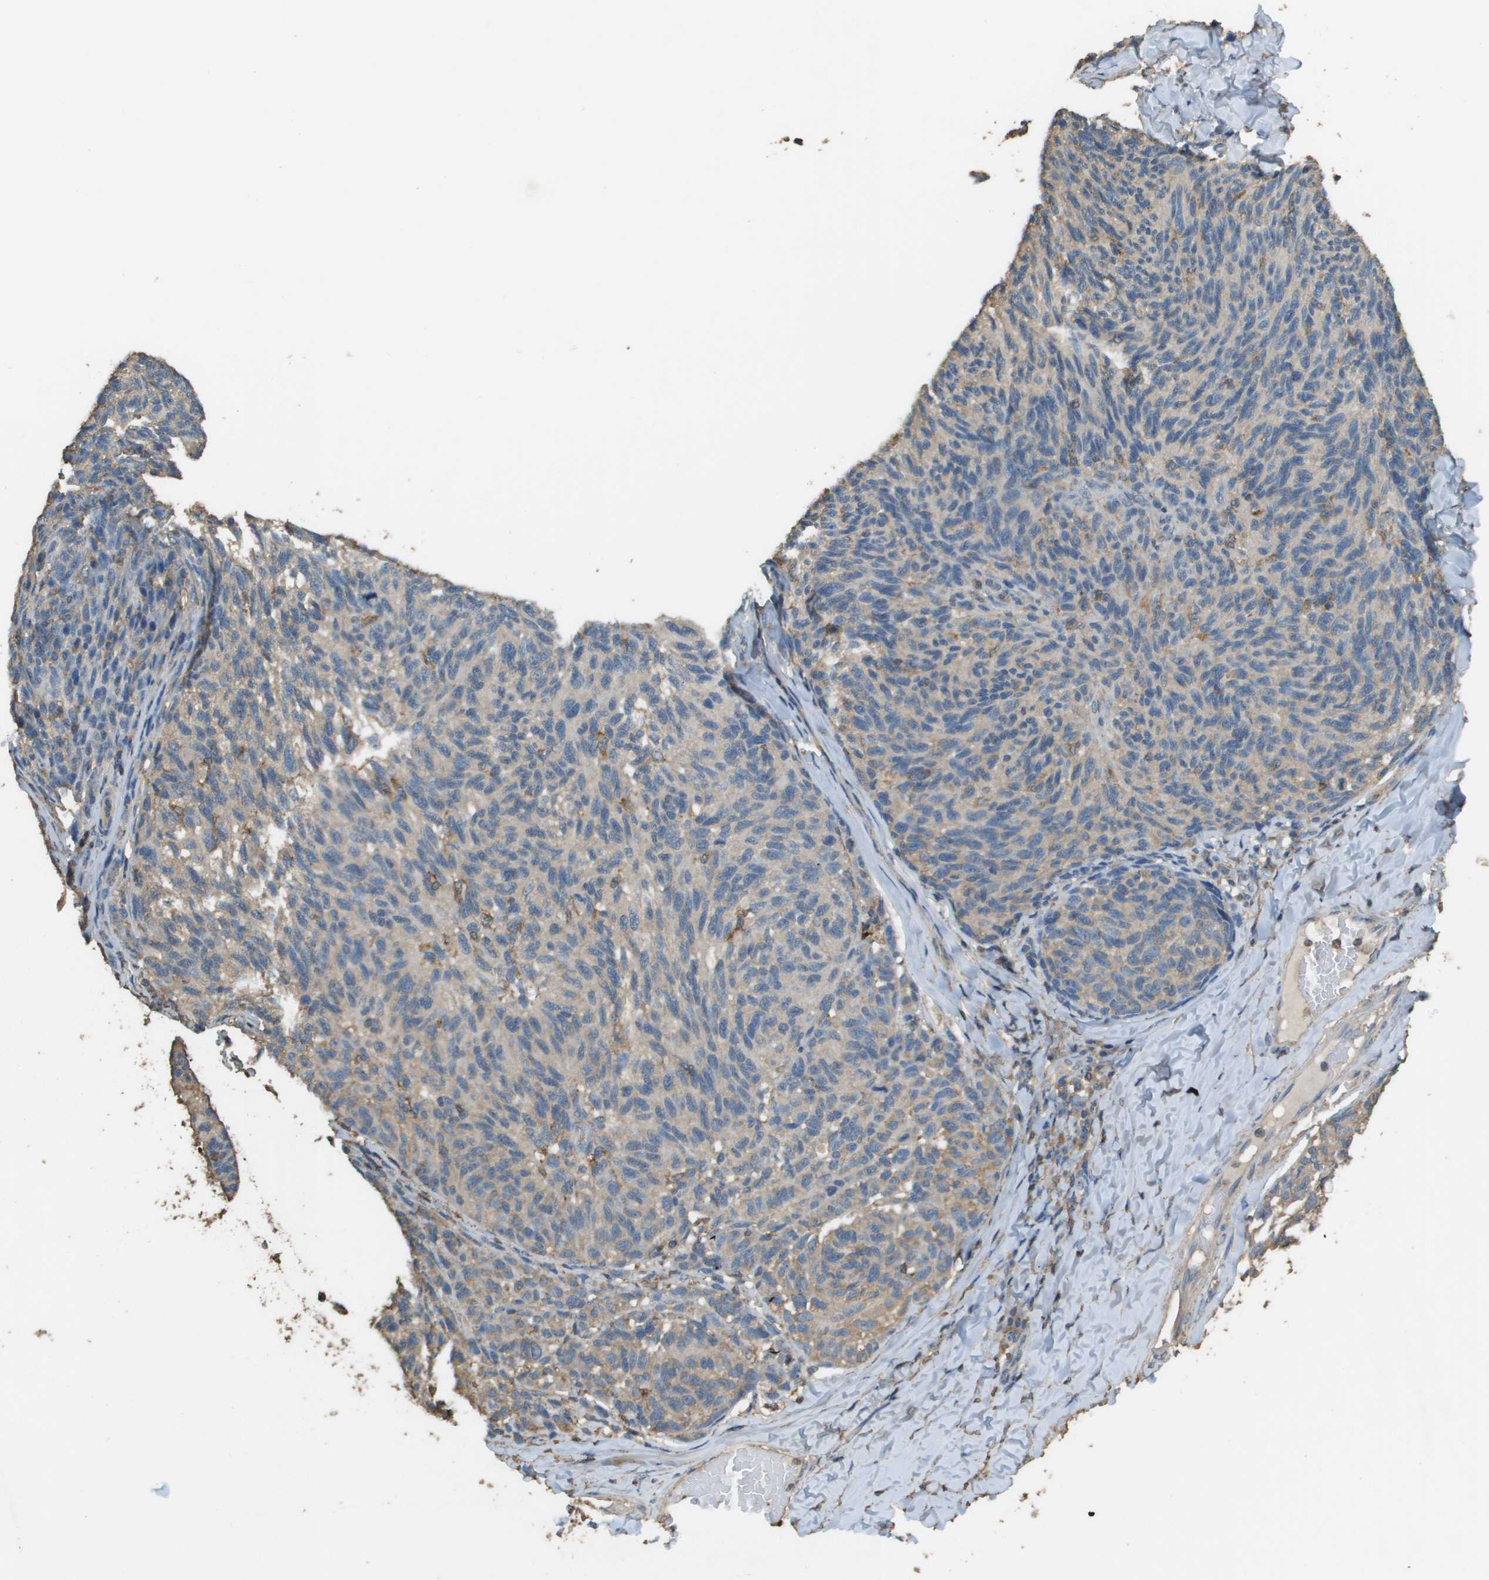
{"staining": {"intensity": "weak", "quantity": "<25%", "location": "cytoplasmic/membranous"}, "tissue": "melanoma", "cell_type": "Tumor cells", "image_type": "cancer", "snomed": [{"axis": "morphology", "description": "Malignant melanoma, NOS"}, {"axis": "topography", "description": "Skin"}], "caption": "The micrograph exhibits no significant positivity in tumor cells of malignant melanoma.", "gene": "MS4A7", "patient": {"sex": "female", "age": 73}}